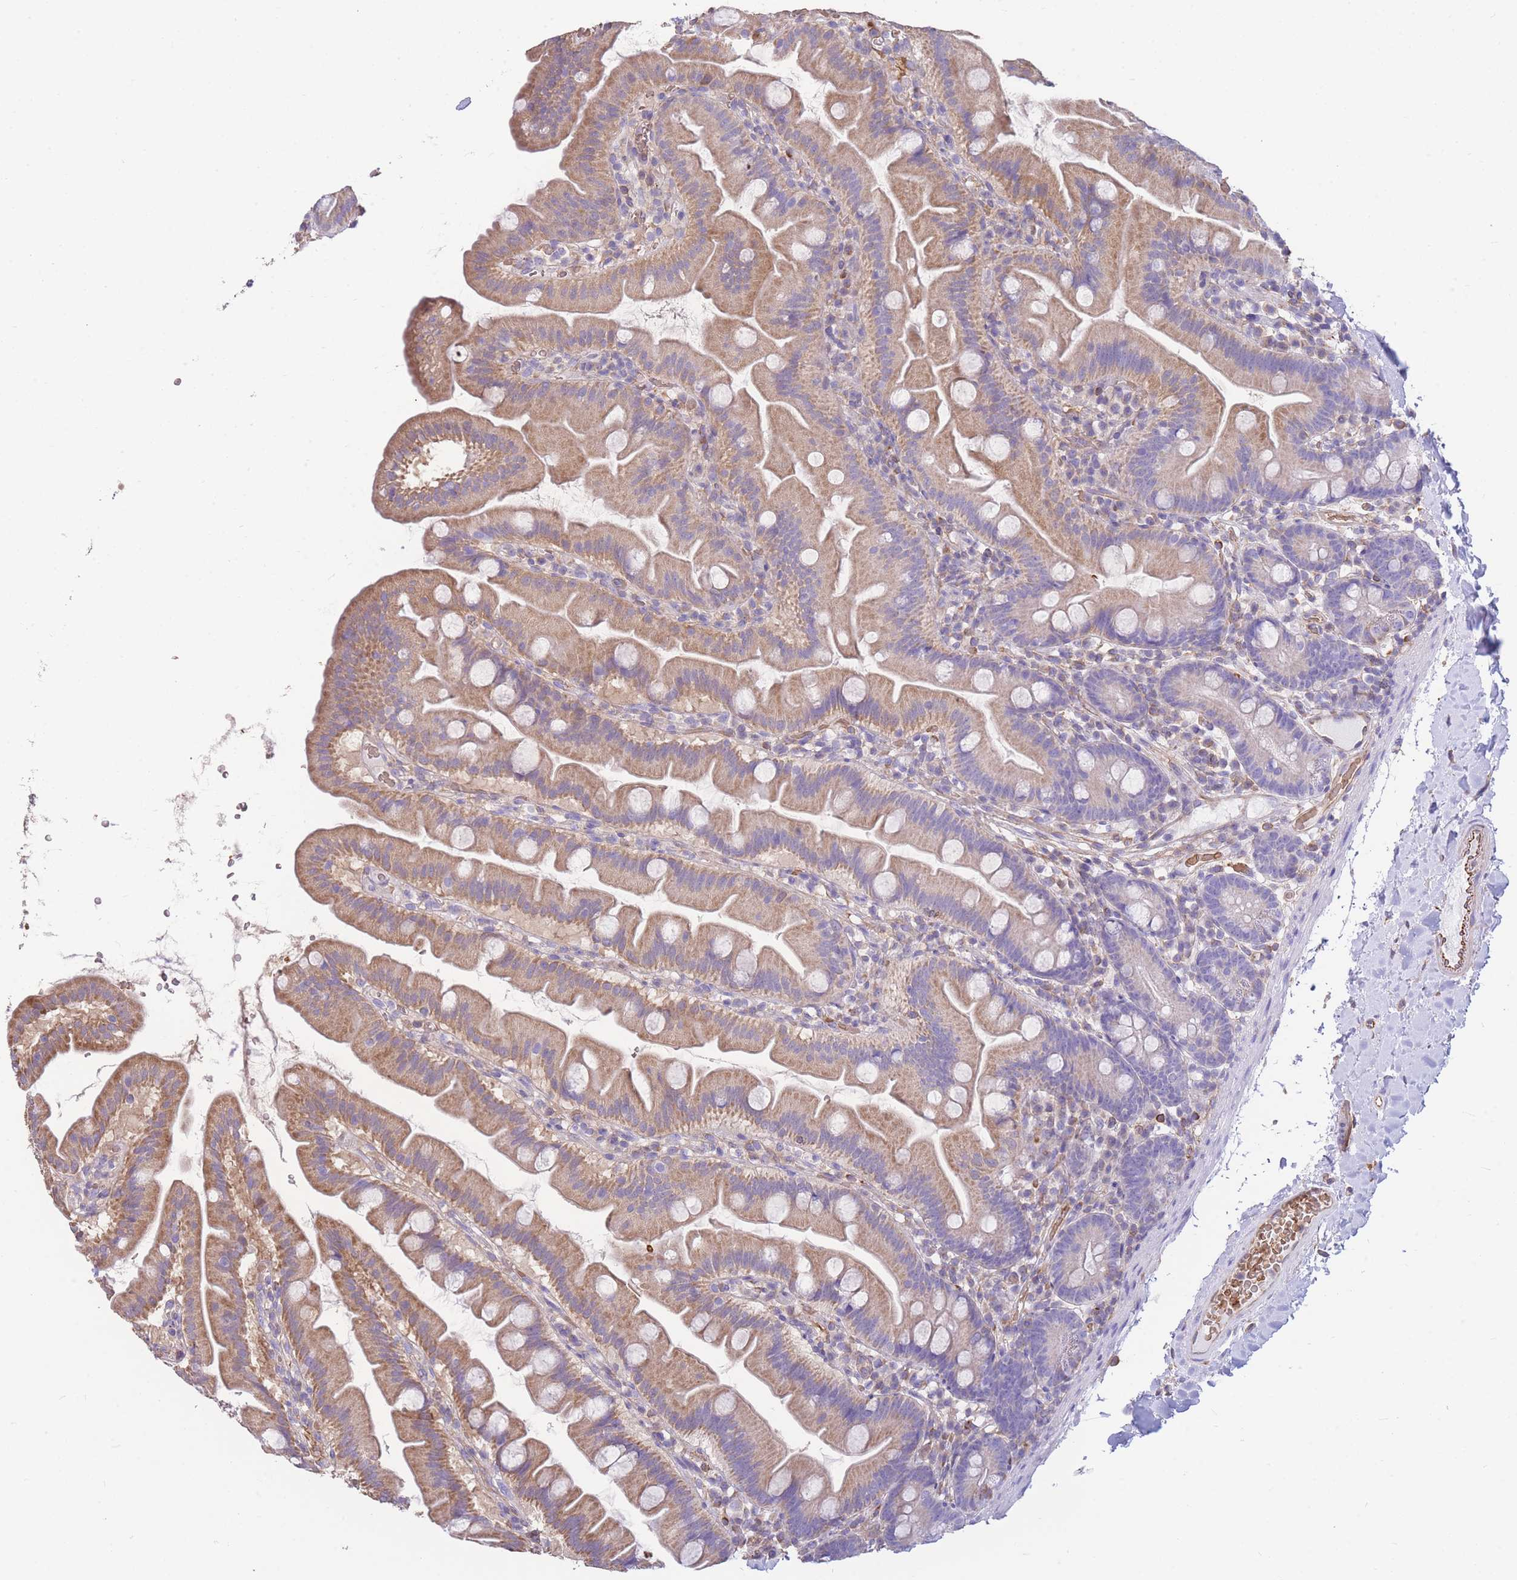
{"staining": {"intensity": "moderate", "quantity": ">75%", "location": "cytoplasmic/membranous"}, "tissue": "small intestine", "cell_type": "Glandular cells", "image_type": "normal", "snomed": [{"axis": "morphology", "description": "Normal tissue, NOS"}, {"axis": "topography", "description": "Small intestine"}], "caption": "Glandular cells show medium levels of moderate cytoplasmic/membranous staining in about >75% of cells in unremarkable human small intestine.", "gene": "ANKRD53", "patient": {"sex": "female", "age": 68}}